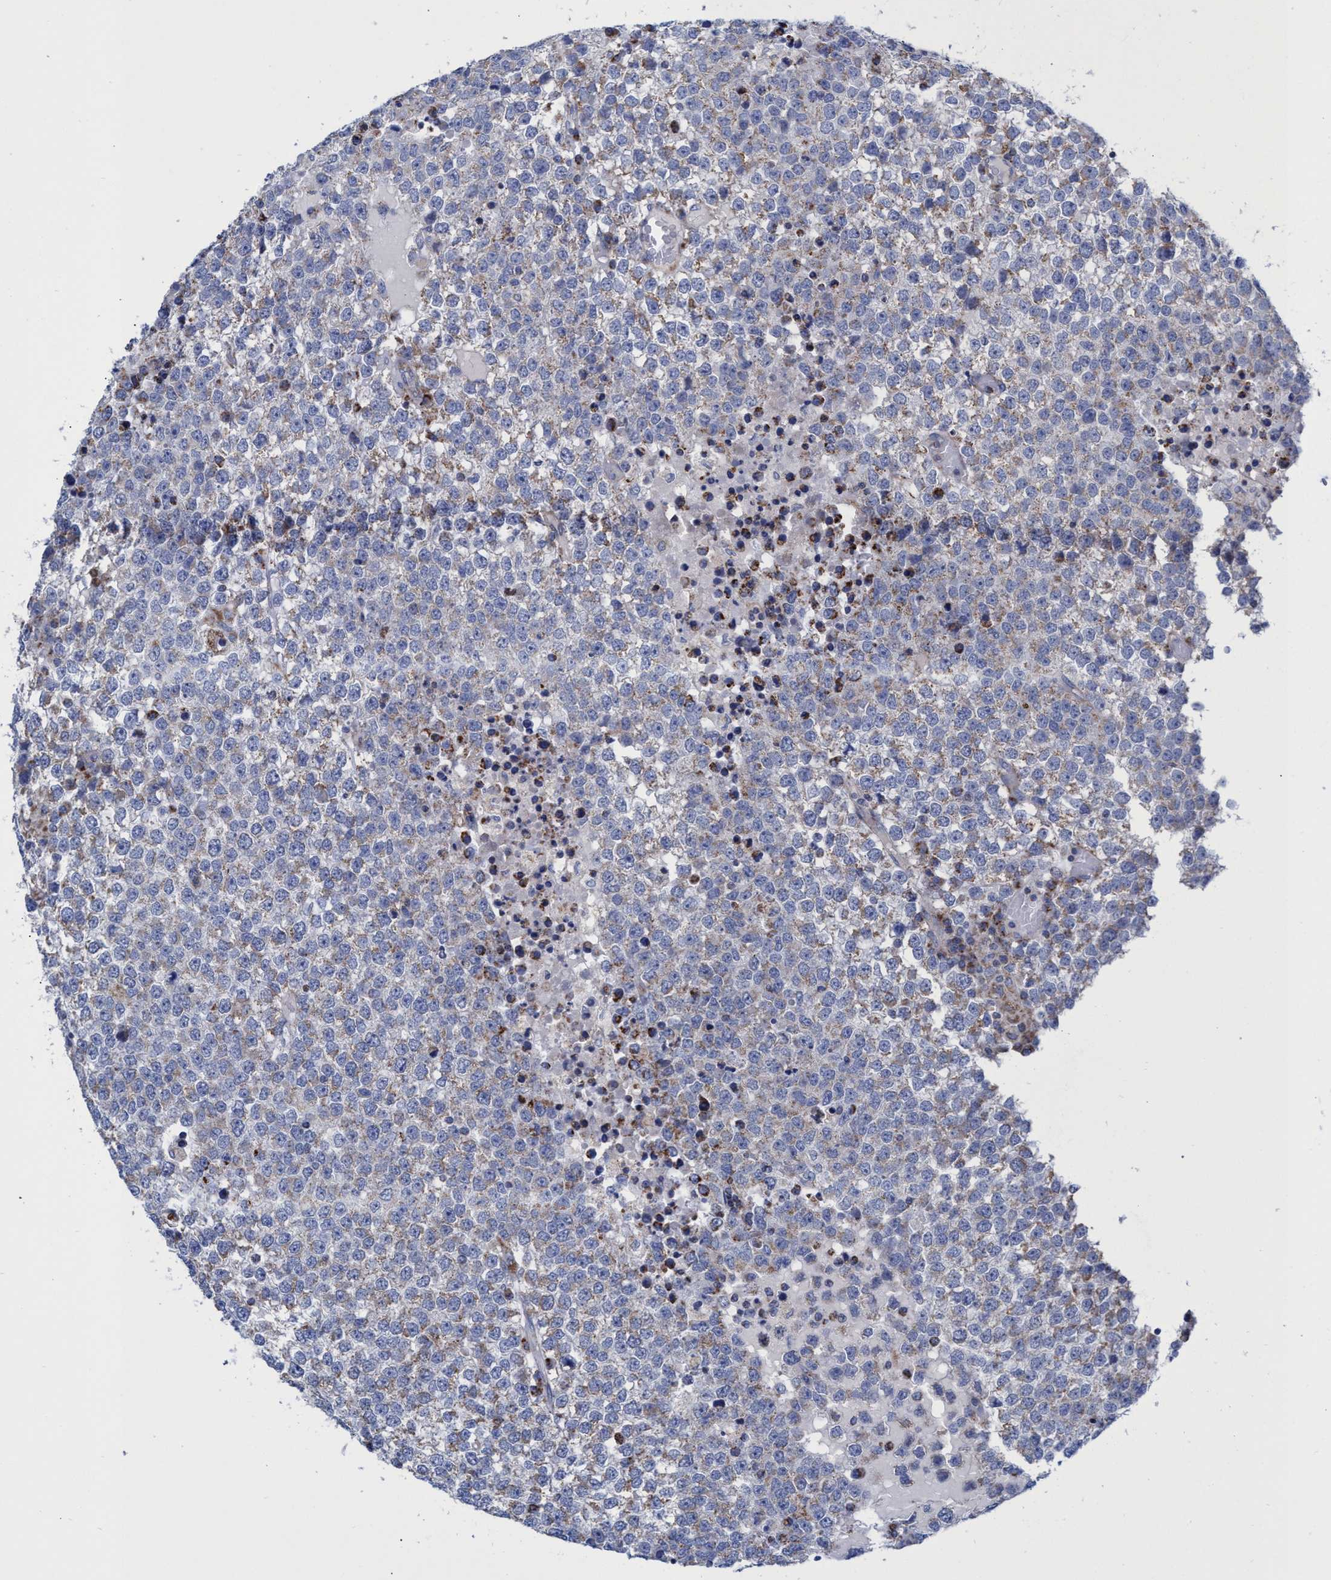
{"staining": {"intensity": "weak", "quantity": "25%-75%", "location": "cytoplasmic/membranous"}, "tissue": "testis cancer", "cell_type": "Tumor cells", "image_type": "cancer", "snomed": [{"axis": "morphology", "description": "Seminoma, NOS"}, {"axis": "topography", "description": "Testis"}], "caption": "Testis cancer was stained to show a protein in brown. There is low levels of weak cytoplasmic/membranous staining in approximately 25%-75% of tumor cells.", "gene": "ZNF750", "patient": {"sex": "male", "age": 65}}